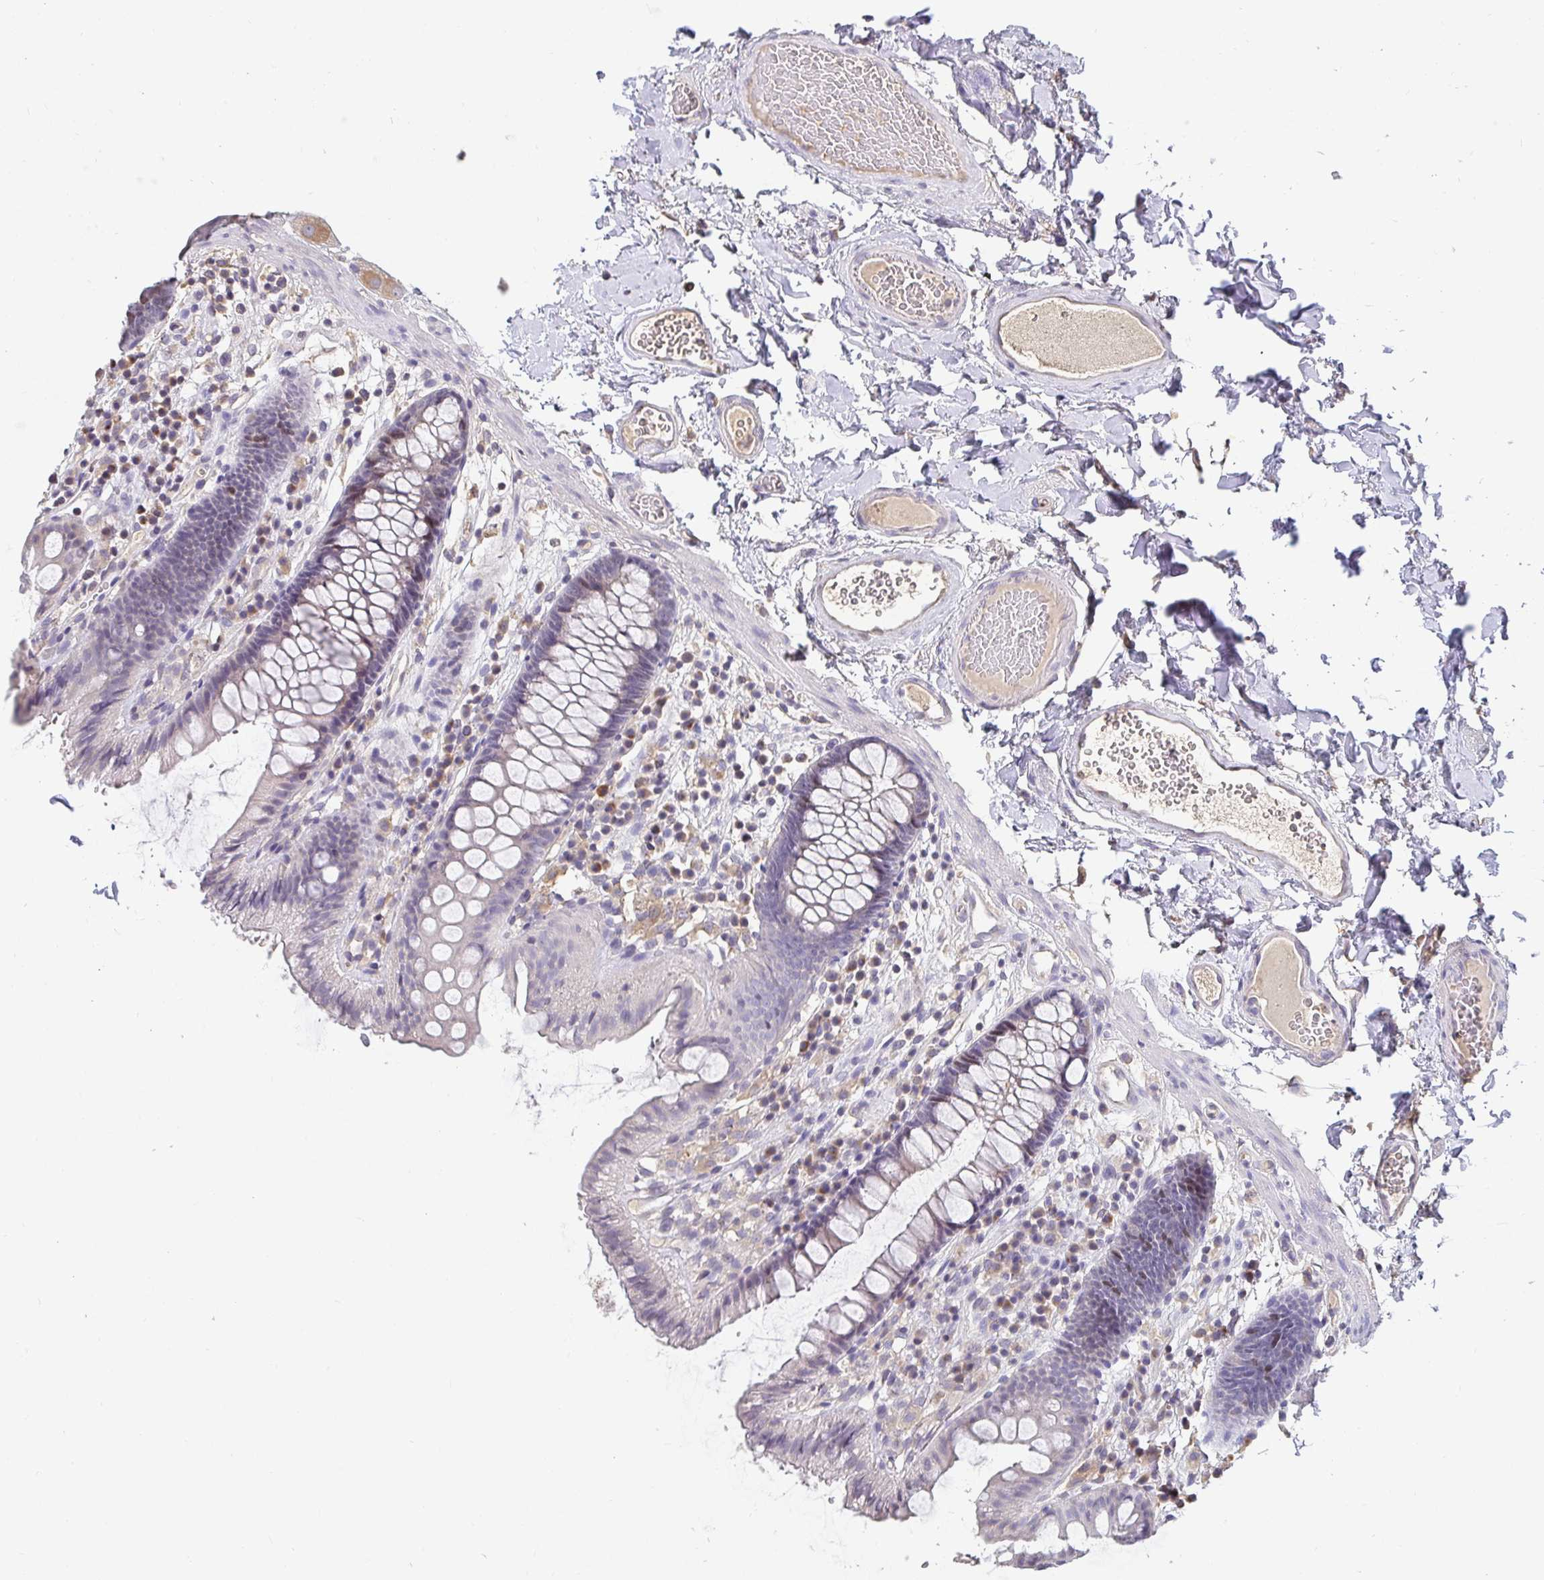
{"staining": {"intensity": "weak", "quantity": "25%-75%", "location": "cytoplasmic/membranous"}, "tissue": "colon", "cell_type": "Endothelial cells", "image_type": "normal", "snomed": [{"axis": "morphology", "description": "Normal tissue, NOS"}, {"axis": "topography", "description": "Colon"}], "caption": "A micrograph of colon stained for a protein demonstrates weak cytoplasmic/membranous brown staining in endothelial cells. (Brightfield microscopy of DAB IHC at high magnification).", "gene": "ANLN", "patient": {"sex": "male", "age": 84}}